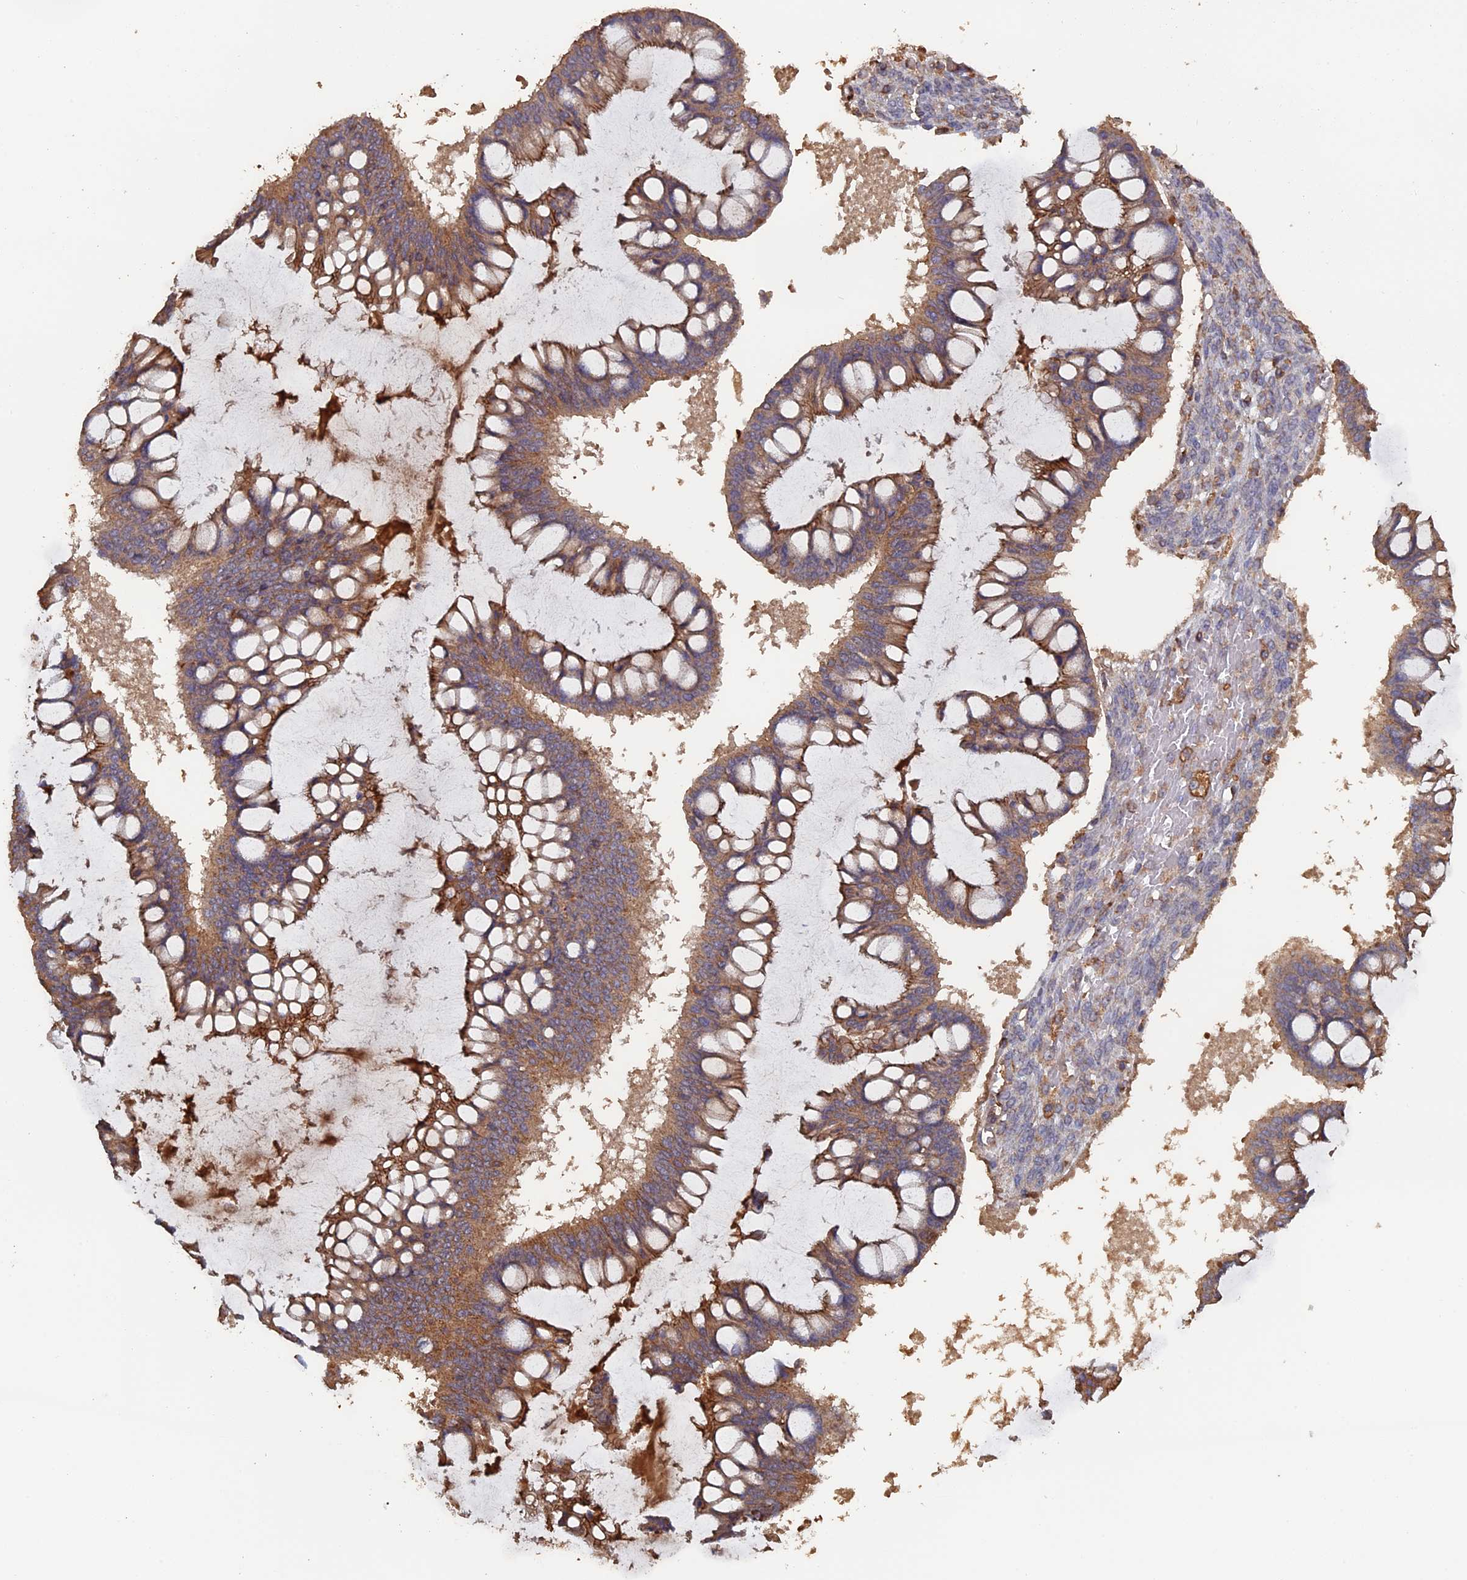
{"staining": {"intensity": "moderate", "quantity": ">75%", "location": "cytoplasmic/membranous"}, "tissue": "ovarian cancer", "cell_type": "Tumor cells", "image_type": "cancer", "snomed": [{"axis": "morphology", "description": "Cystadenocarcinoma, mucinous, NOS"}, {"axis": "topography", "description": "Ovary"}], "caption": "A photomicrograph showing moderate cytoplasmic/membranous expression in approximately >75% of tumor cells in ovarian mucinous cystadenocarcinoma, as visualized by brown immunohistochemical staining.", "gene": "PIGQ", "patient": {"sex": "female", "age": 73}}